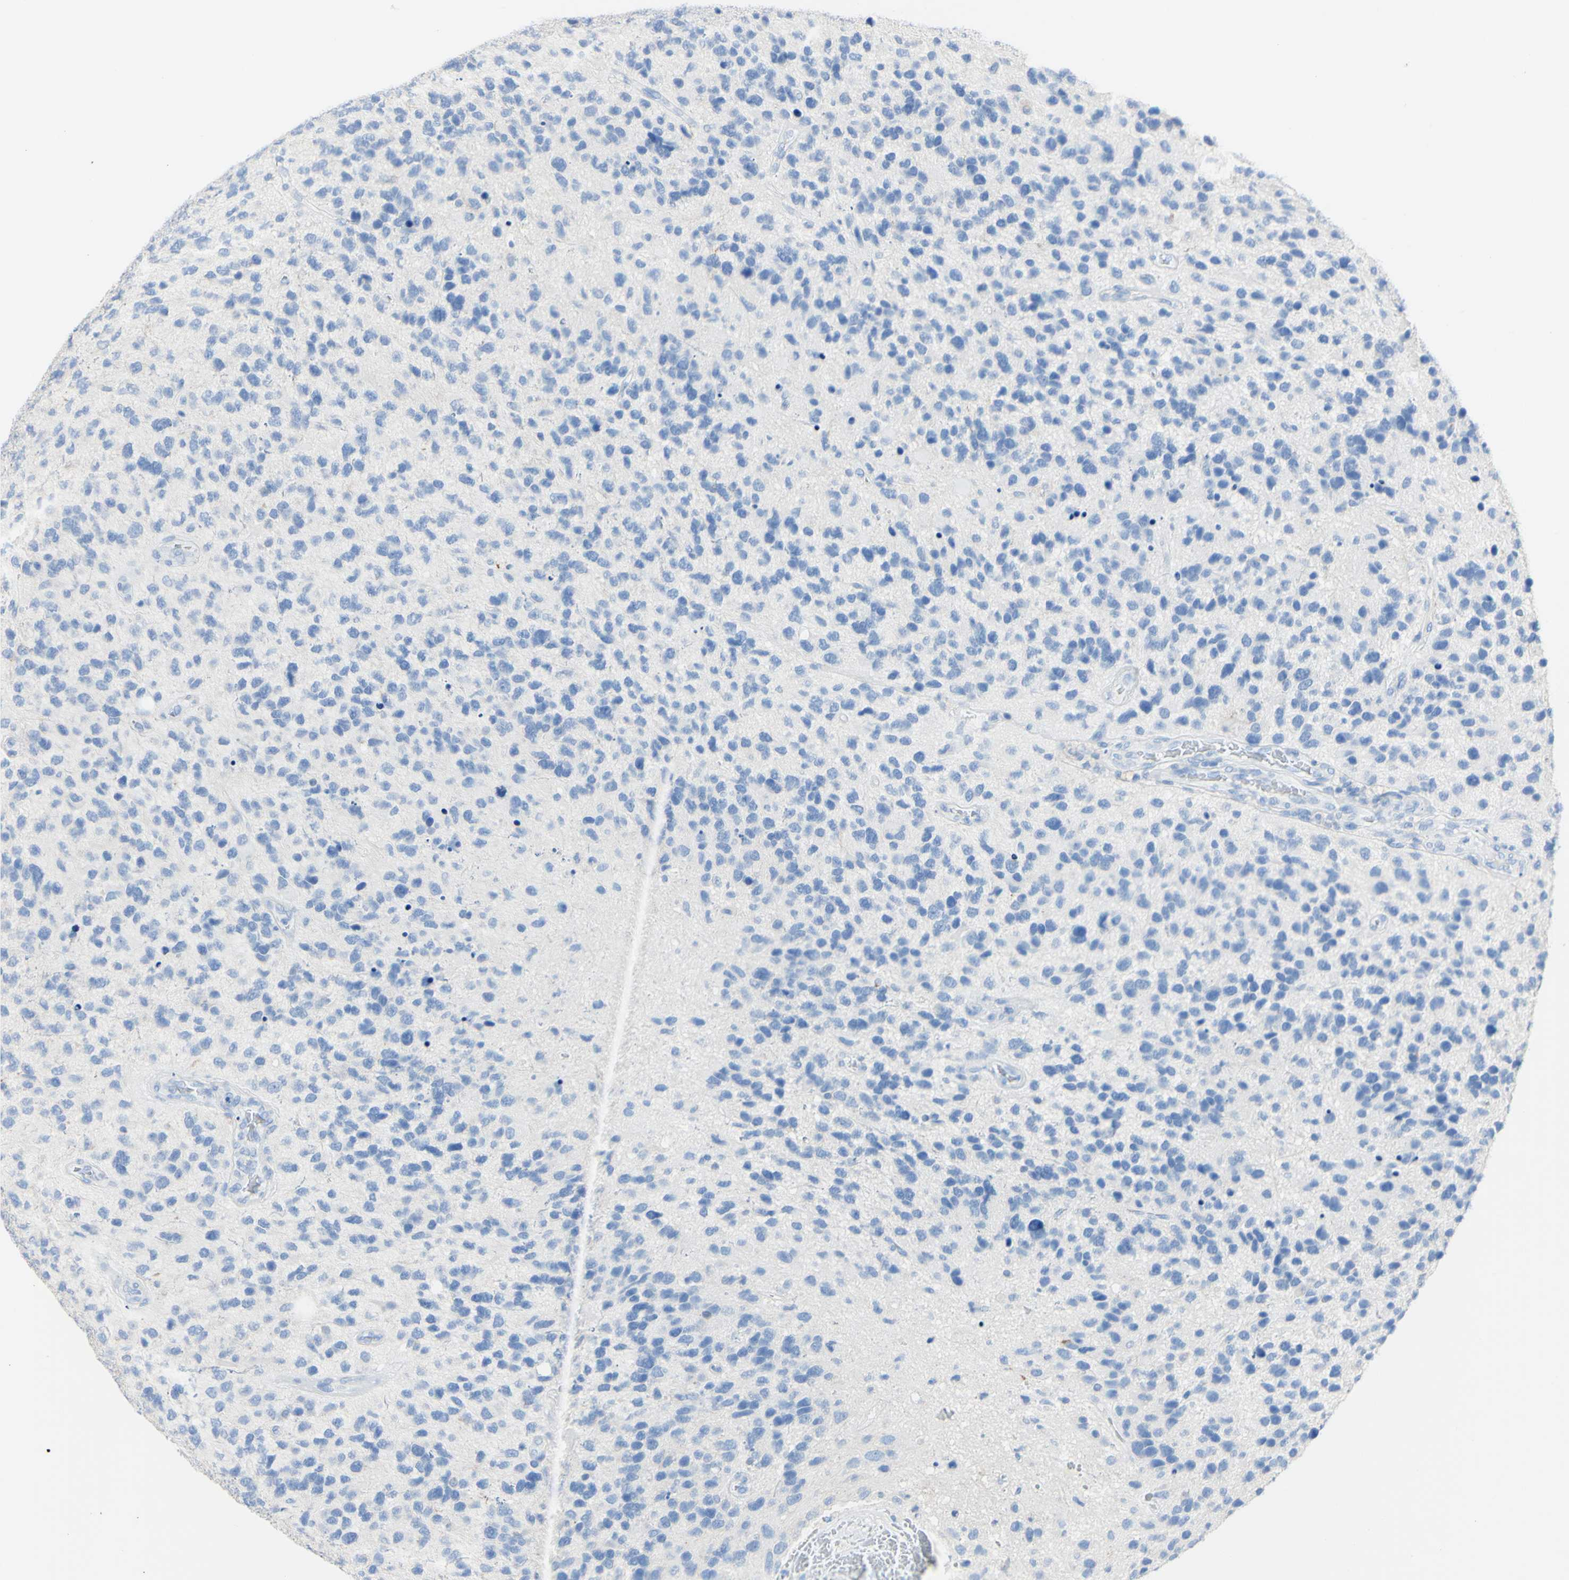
{"staining": {"intensity": "negative", "quantity": "none", "location": "none"}, "tissue": "glioma", "cell_type": "Tumor cells", "image_type": "cancer", "snomed": [{"axis": "morphology", "description": "Glioma, malignant, High grade"}, {"axis": "topography", "description": "Brain"}], "caption": "Malignant glioma (high-grade) was stained to show a protein in brown. There is no significant expression in tumor cells. (DAB immunohistochemistry (IHC) with hematoxylin counter stain).", "gene": "DSC2", "patient": {"sex": "female", "age": 58}}